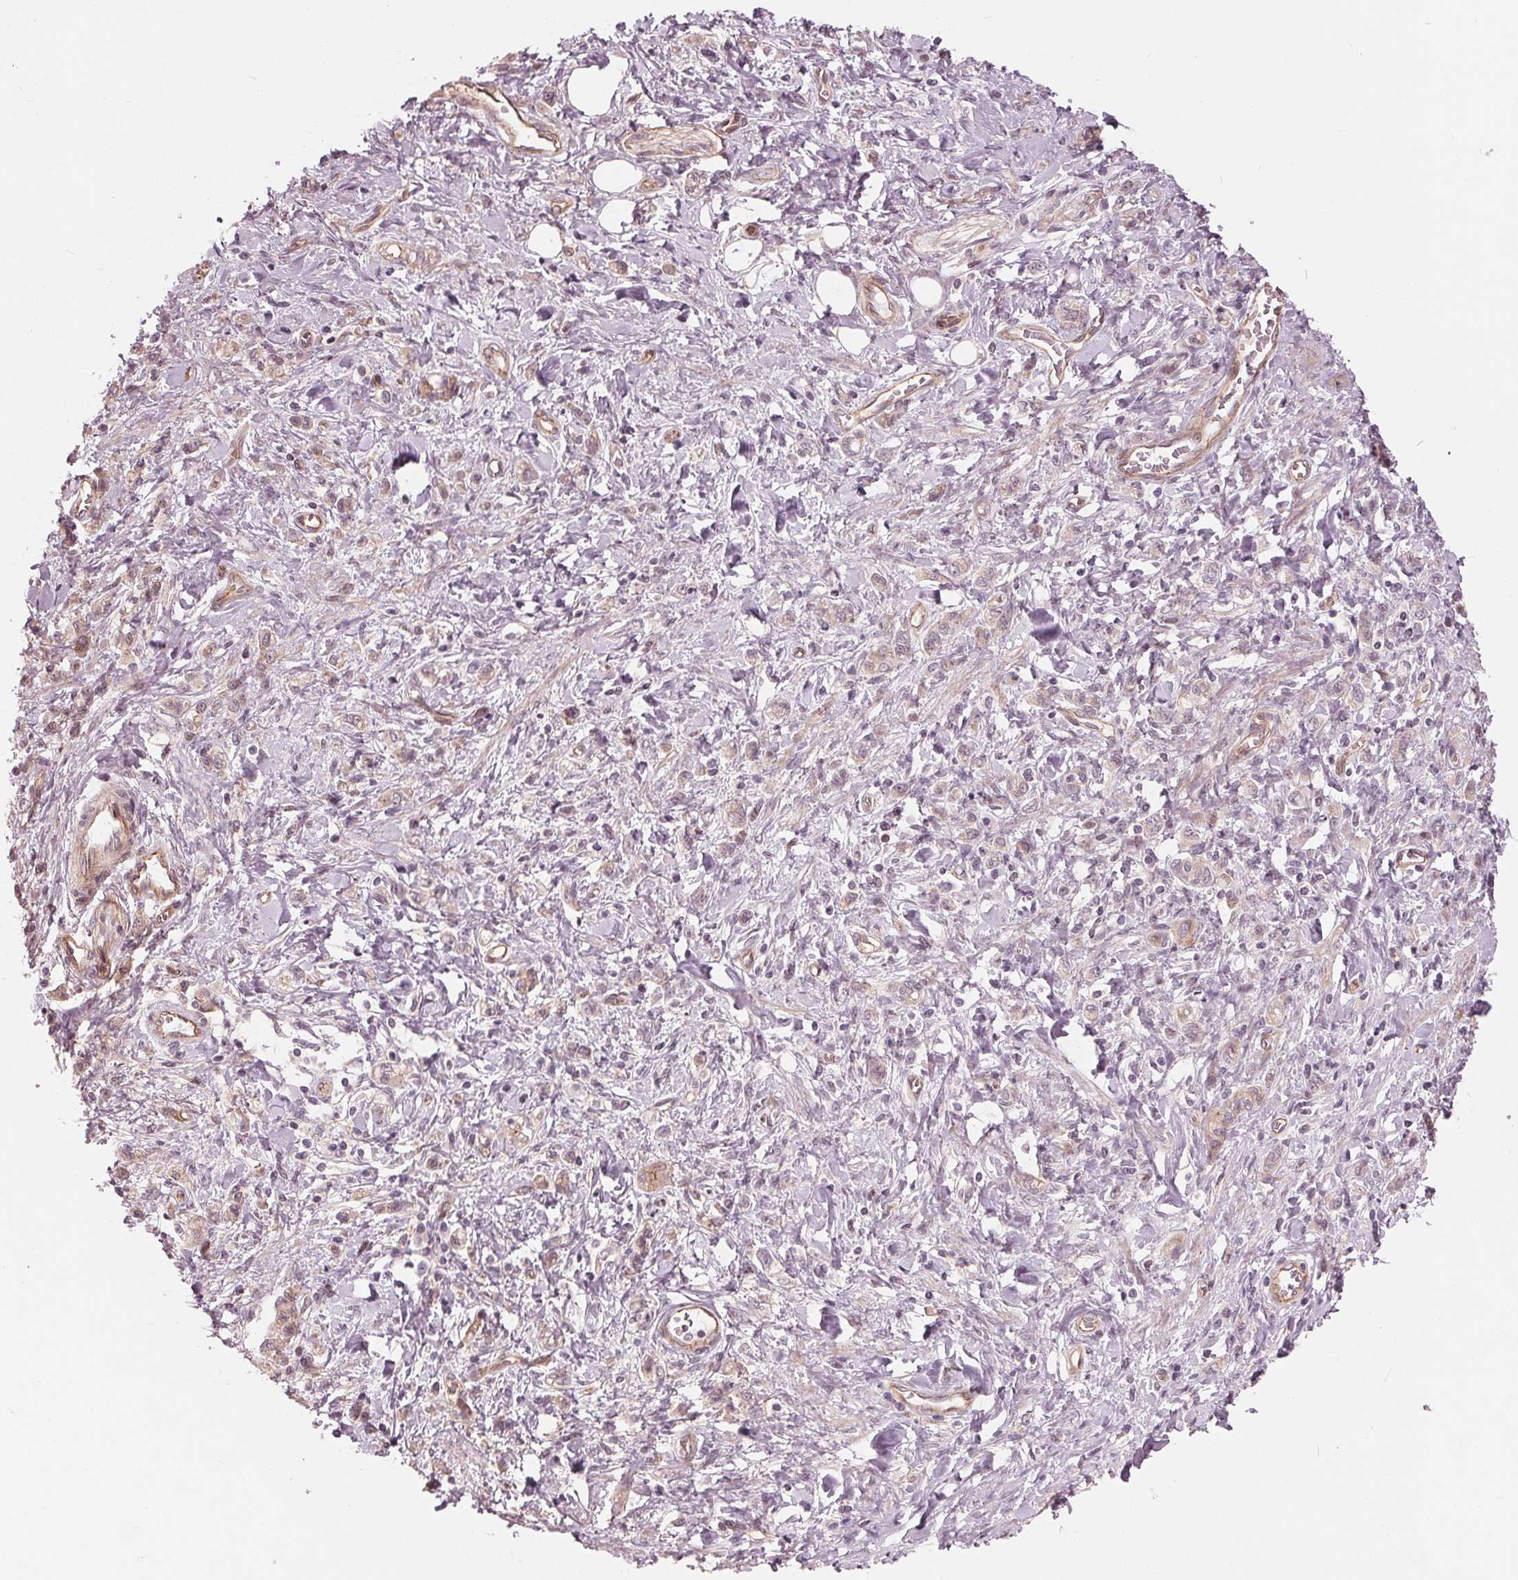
{"staining": {"intensity": "negative", "quantity": "none", "location": "none"}, "tissue": "stomach cancer", "cell_type": "Tumor cells", "image_type": "cancer", "snomed": [{"axis": "morphology", "description": "Adenocarcinoma, NOS"}, {"axis": "topography", "description": "Stomach"}], "caption": "Micrograph shows no significant protein expression in tumor cells of stomach adenocarcinoma.", "gene": "TXNIP", "patient": {"sex": "male", "age": 77}}